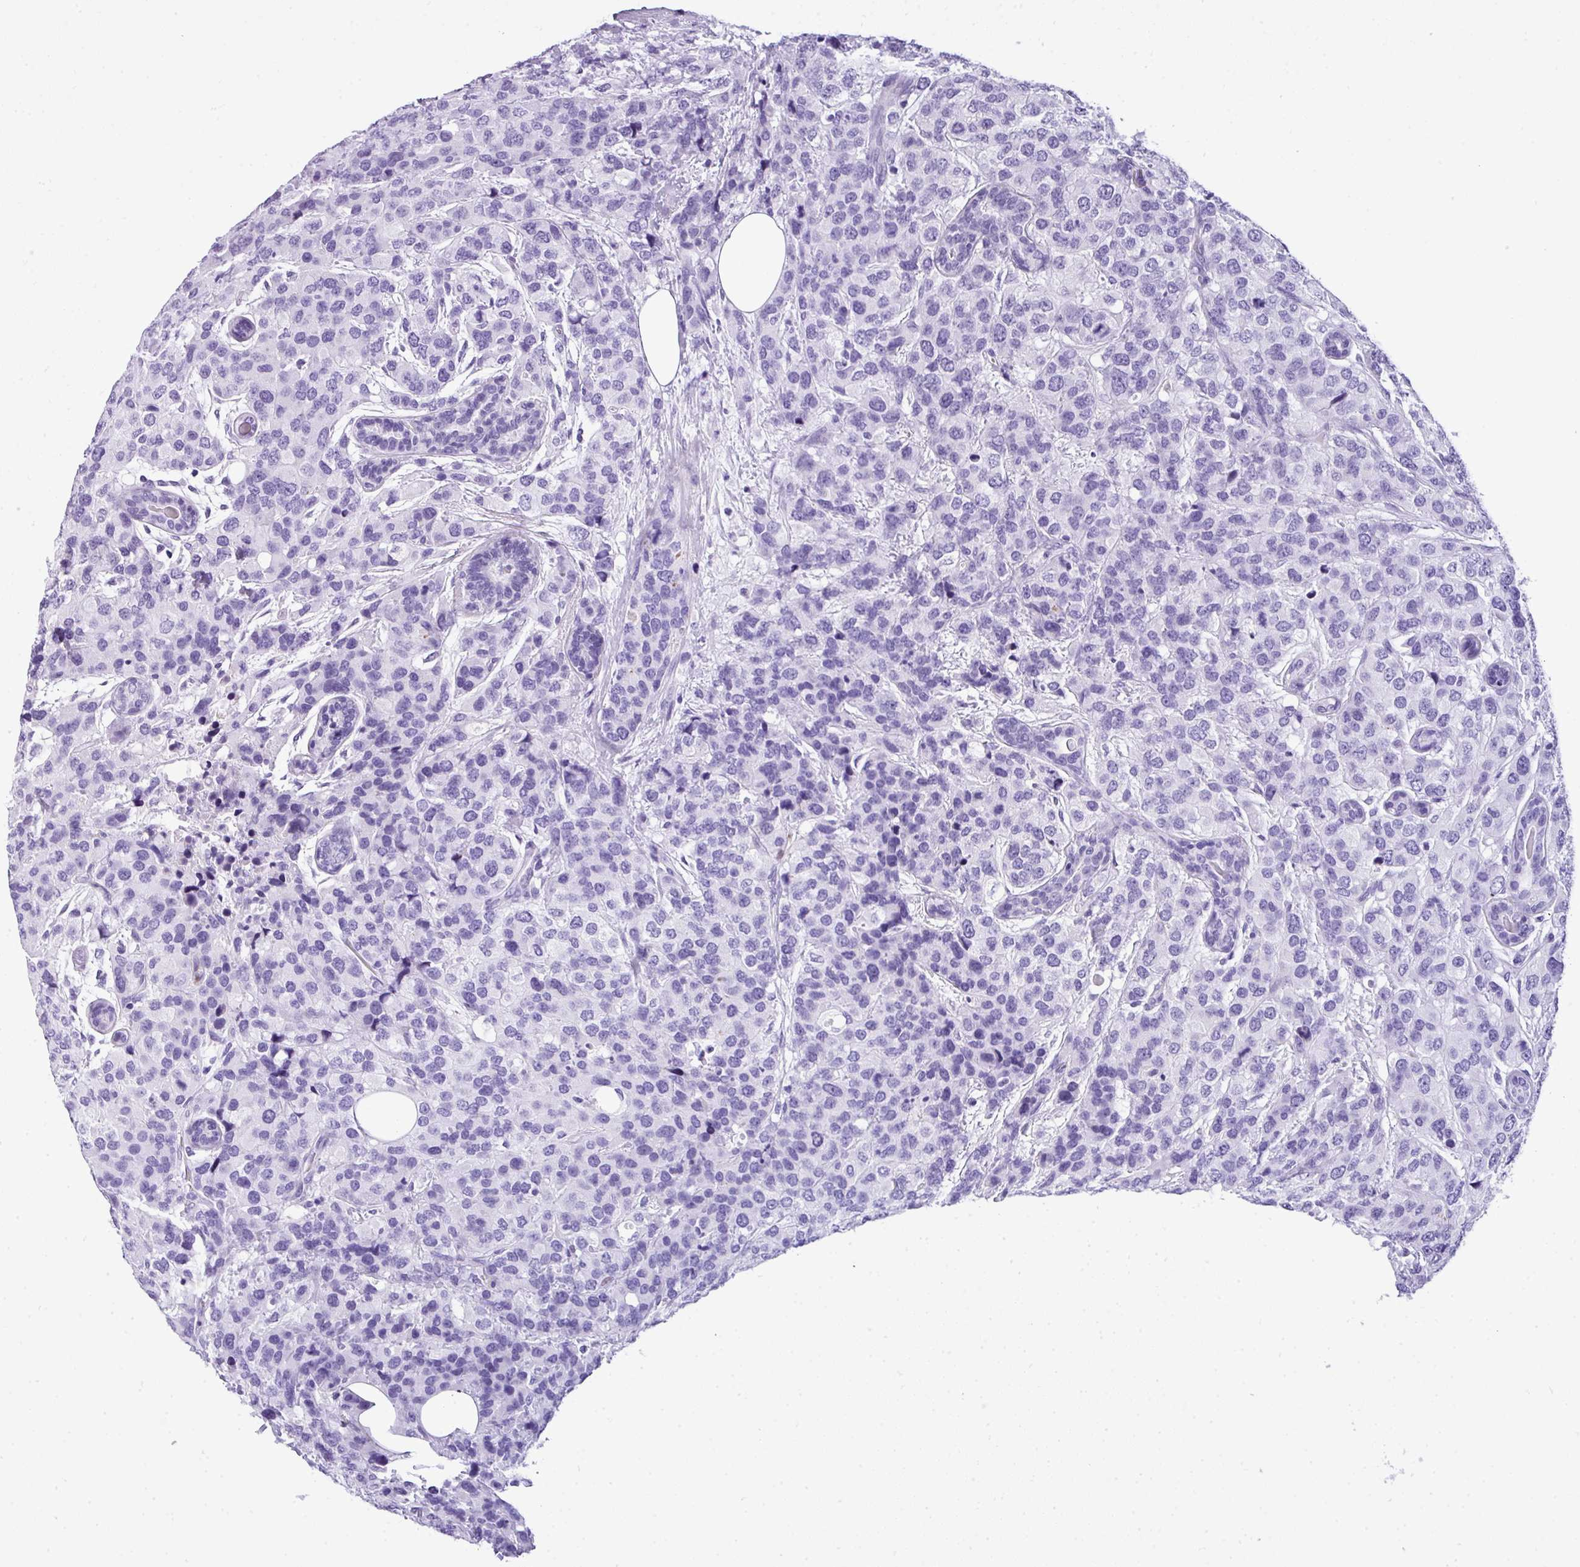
{"staining": {"intensity": "negative", "quantity": "none", "location": "none"}, "tissue": "breast cancer", "cell_type": "Tumor cells", "image_type": "cancer", "snomed": [{"axis": "morphology", "description": "Lobular carcinoma"}, {"axis": "topography", "description": "Breast"}], "caption": "This is an immunohistochemistry (IHC) image of breast lobular carcinoma. There is no staining in tumor cells.", "gene": "MUC21", "patient": {"sex": "female", "age": 59}}